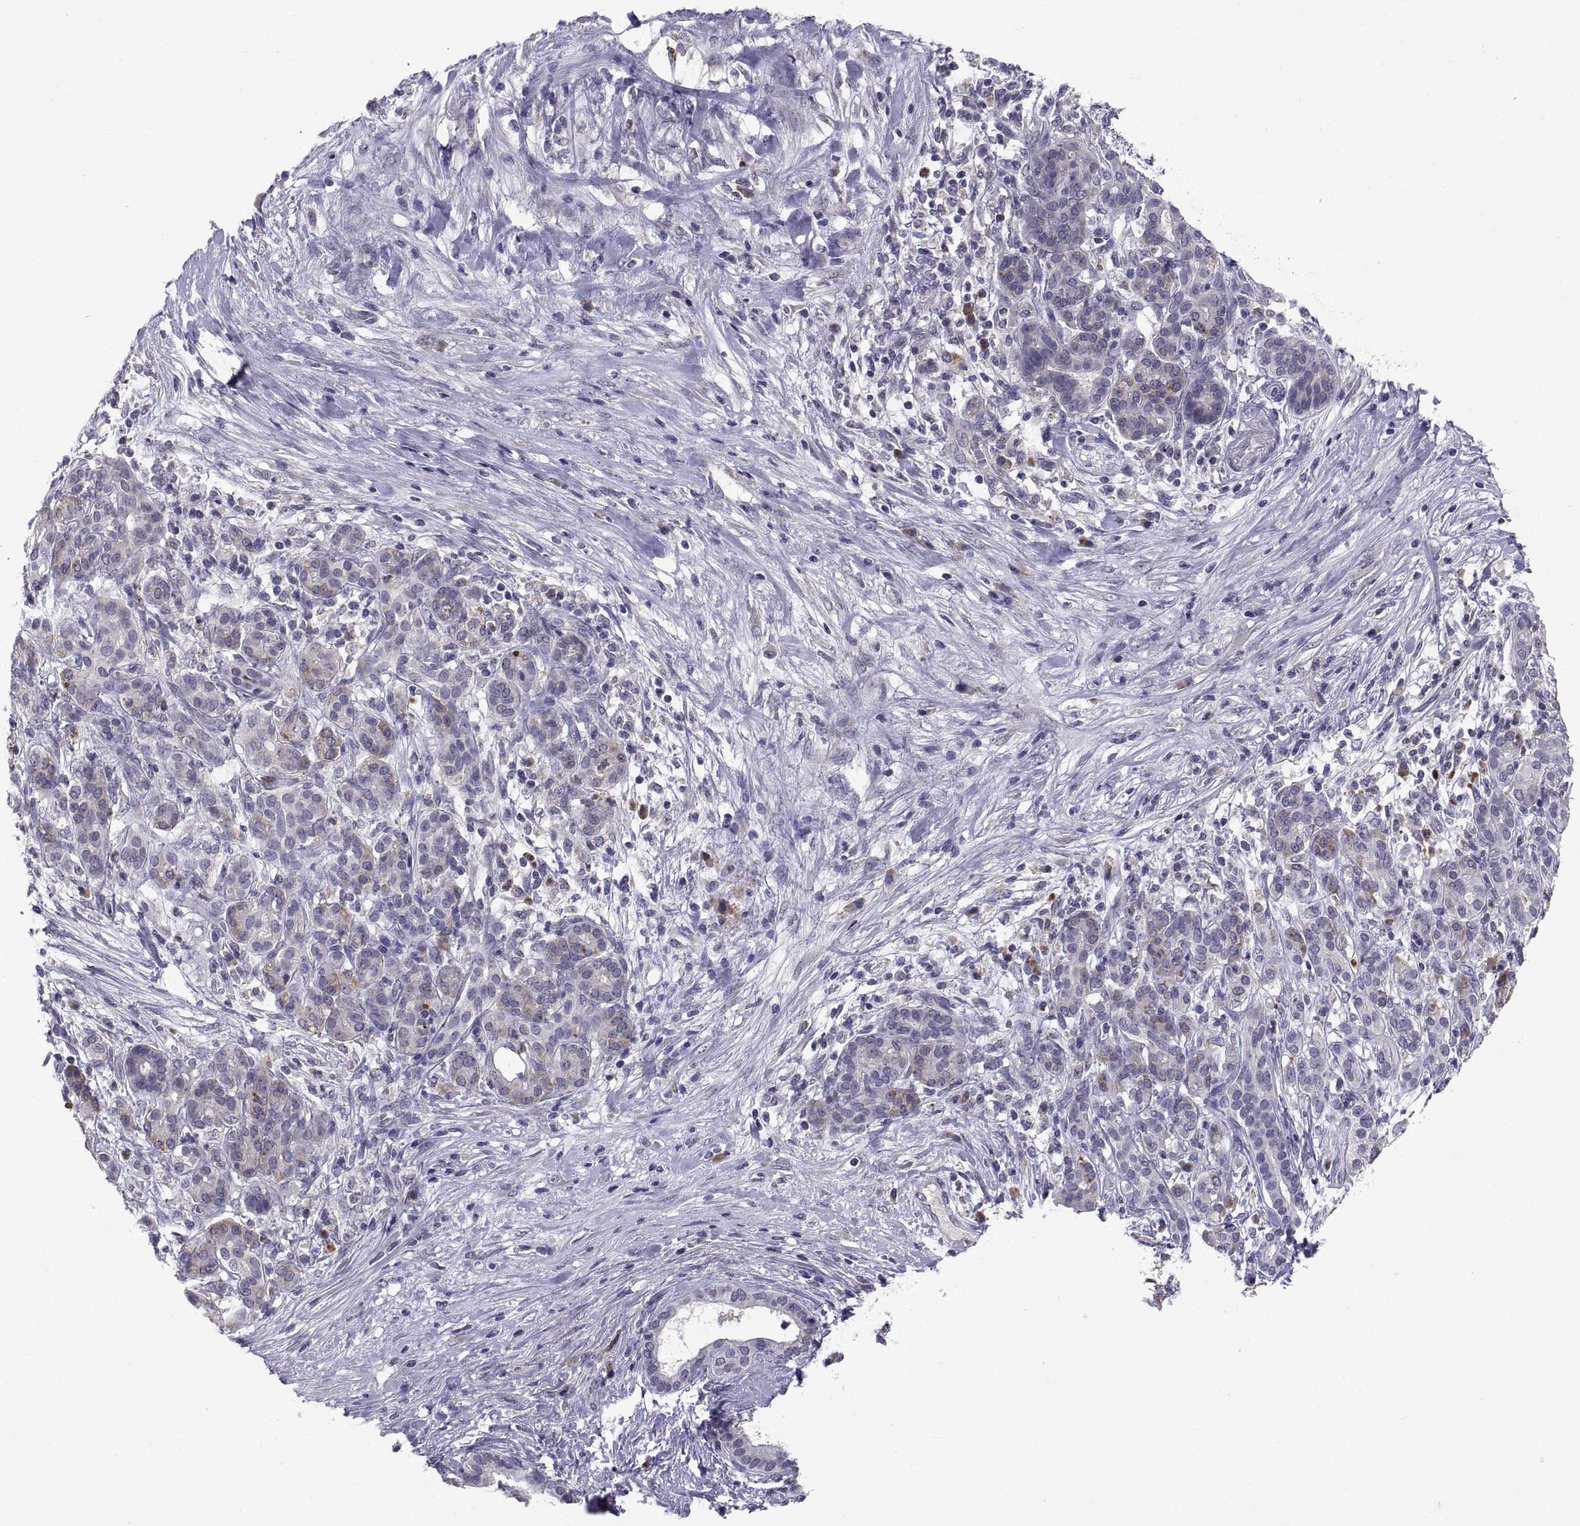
{"staining": {"intensity": "moderate", "quantity": "<25%", "location": "cytoplasmic/membranous"}, "tissue": "pancreatic cancer", "cell_type": "Tumor cells", "image_type": "cancer", "snomed": [{"axis": "morphology", "description": "Adenocarcinoma, NOS"}, {"axis": "topography", "description": "Pancreas"}], "caption": "Immunohistochemical staining of human pancreatic adenocarcinoma displays low levels of moderate cytoplasmic/membranous protein expression in approximately <25% of tumor cells. (Stains: DAB (3,3'-diaminobenzidine) in brown, nuclei in blue, Microscopy: brightfield microscopy at high magnification).", "gene": "PKP1", "patient": {"sex": "male", "age": 44}}